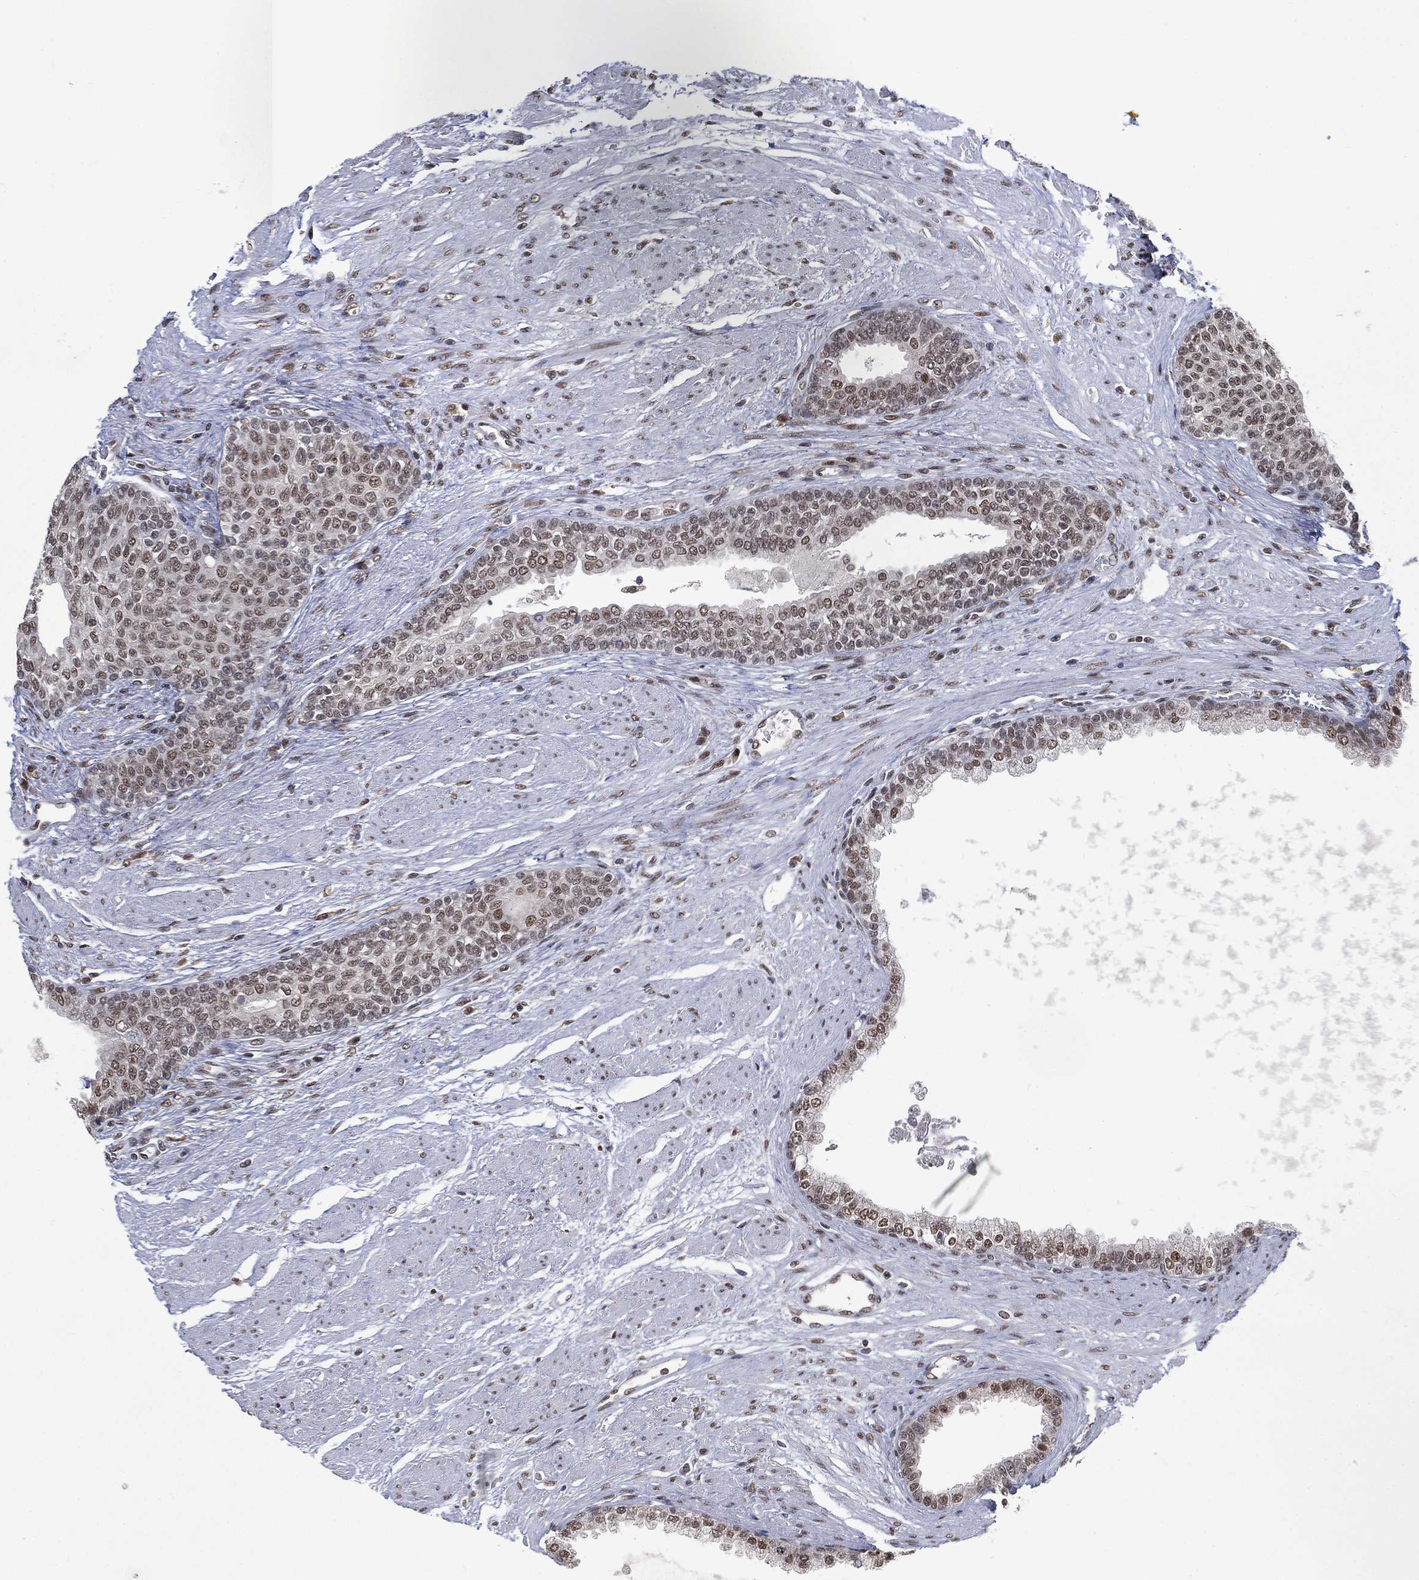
{"staining": {"intensity": "weak", "quantity": ">75%", "location": "nuclear"}, "tissue": "prostate cancer", "cell_type": "Tumor cells", "image_type": "cancer", "snomed": [{"axis": "morphology", "description": "Adenocarcinoma, NOS"}, {"axis": "topography", "description": "Prostate and seminal vesicle, NOS"}, {"axis": "topography", "description": "Prostate"}], "caption": "Brown immunohistochemical staining in prostate adenocarcinoma exhibits weak nuclear expression in about >75% of tumor cells.", "gene": "YLPM1", "patient": {"sex": "male", "age": 62}}